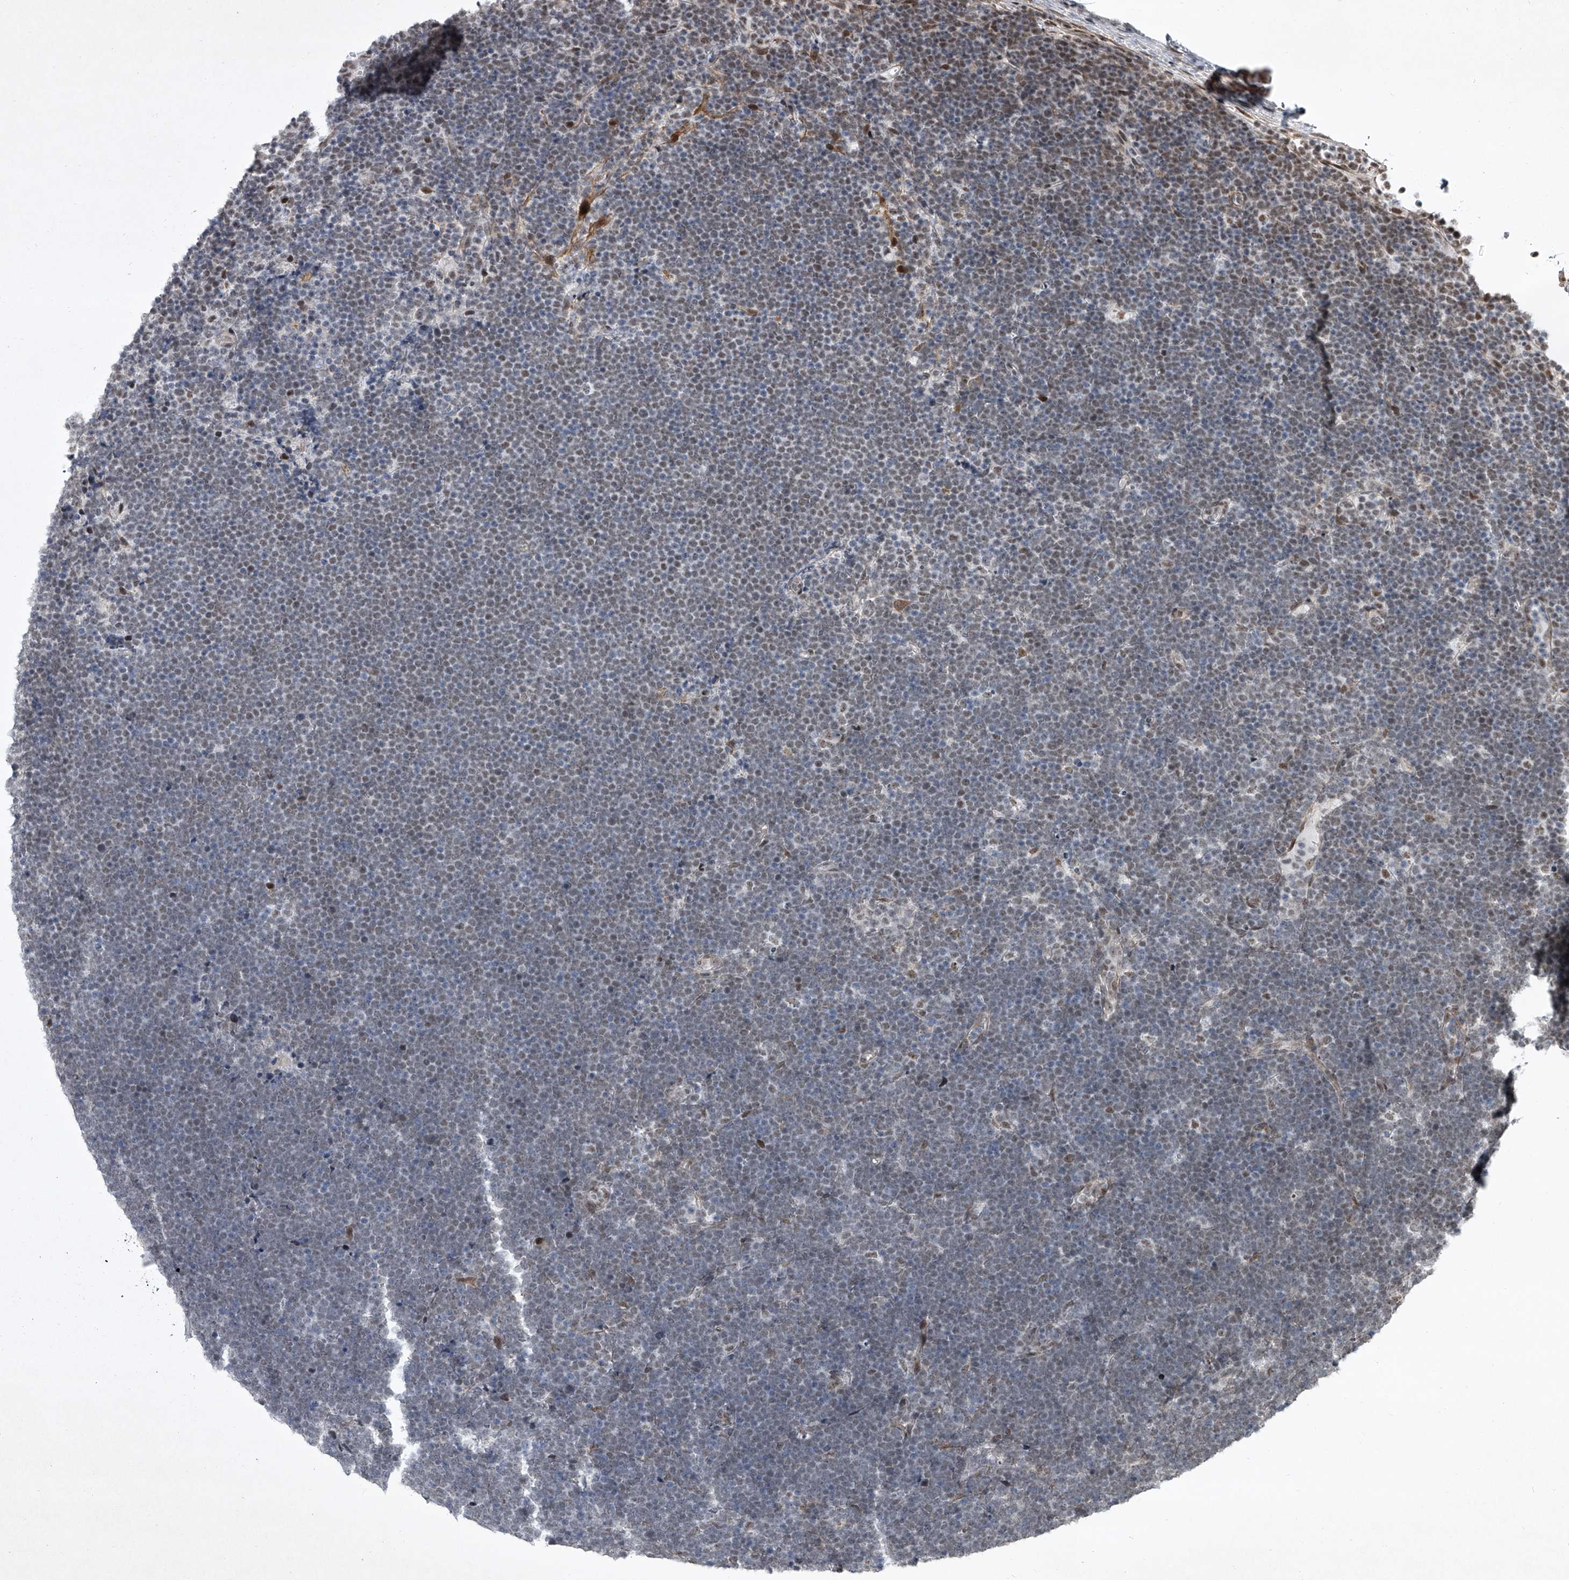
{"staining": {"intensity": "weak", "quantity": "<25%", "location": "nuclear"}, "tissue": "lymphoma", "cell_type": "Tumor cells", "image_type": "cancer", "snomed": [{"axis": "morphology", "description": "Malignant lymphoma, non-Hodgkin's type, High grade"}, {"axis": "topography", "description": "Lymph node"}], "caption": "A micrograph of lymphoma stained for a protein shows no brown staining in tumor cells.", "gene": "MLLT1", "patient": {"sex": "male", "age": 13}}